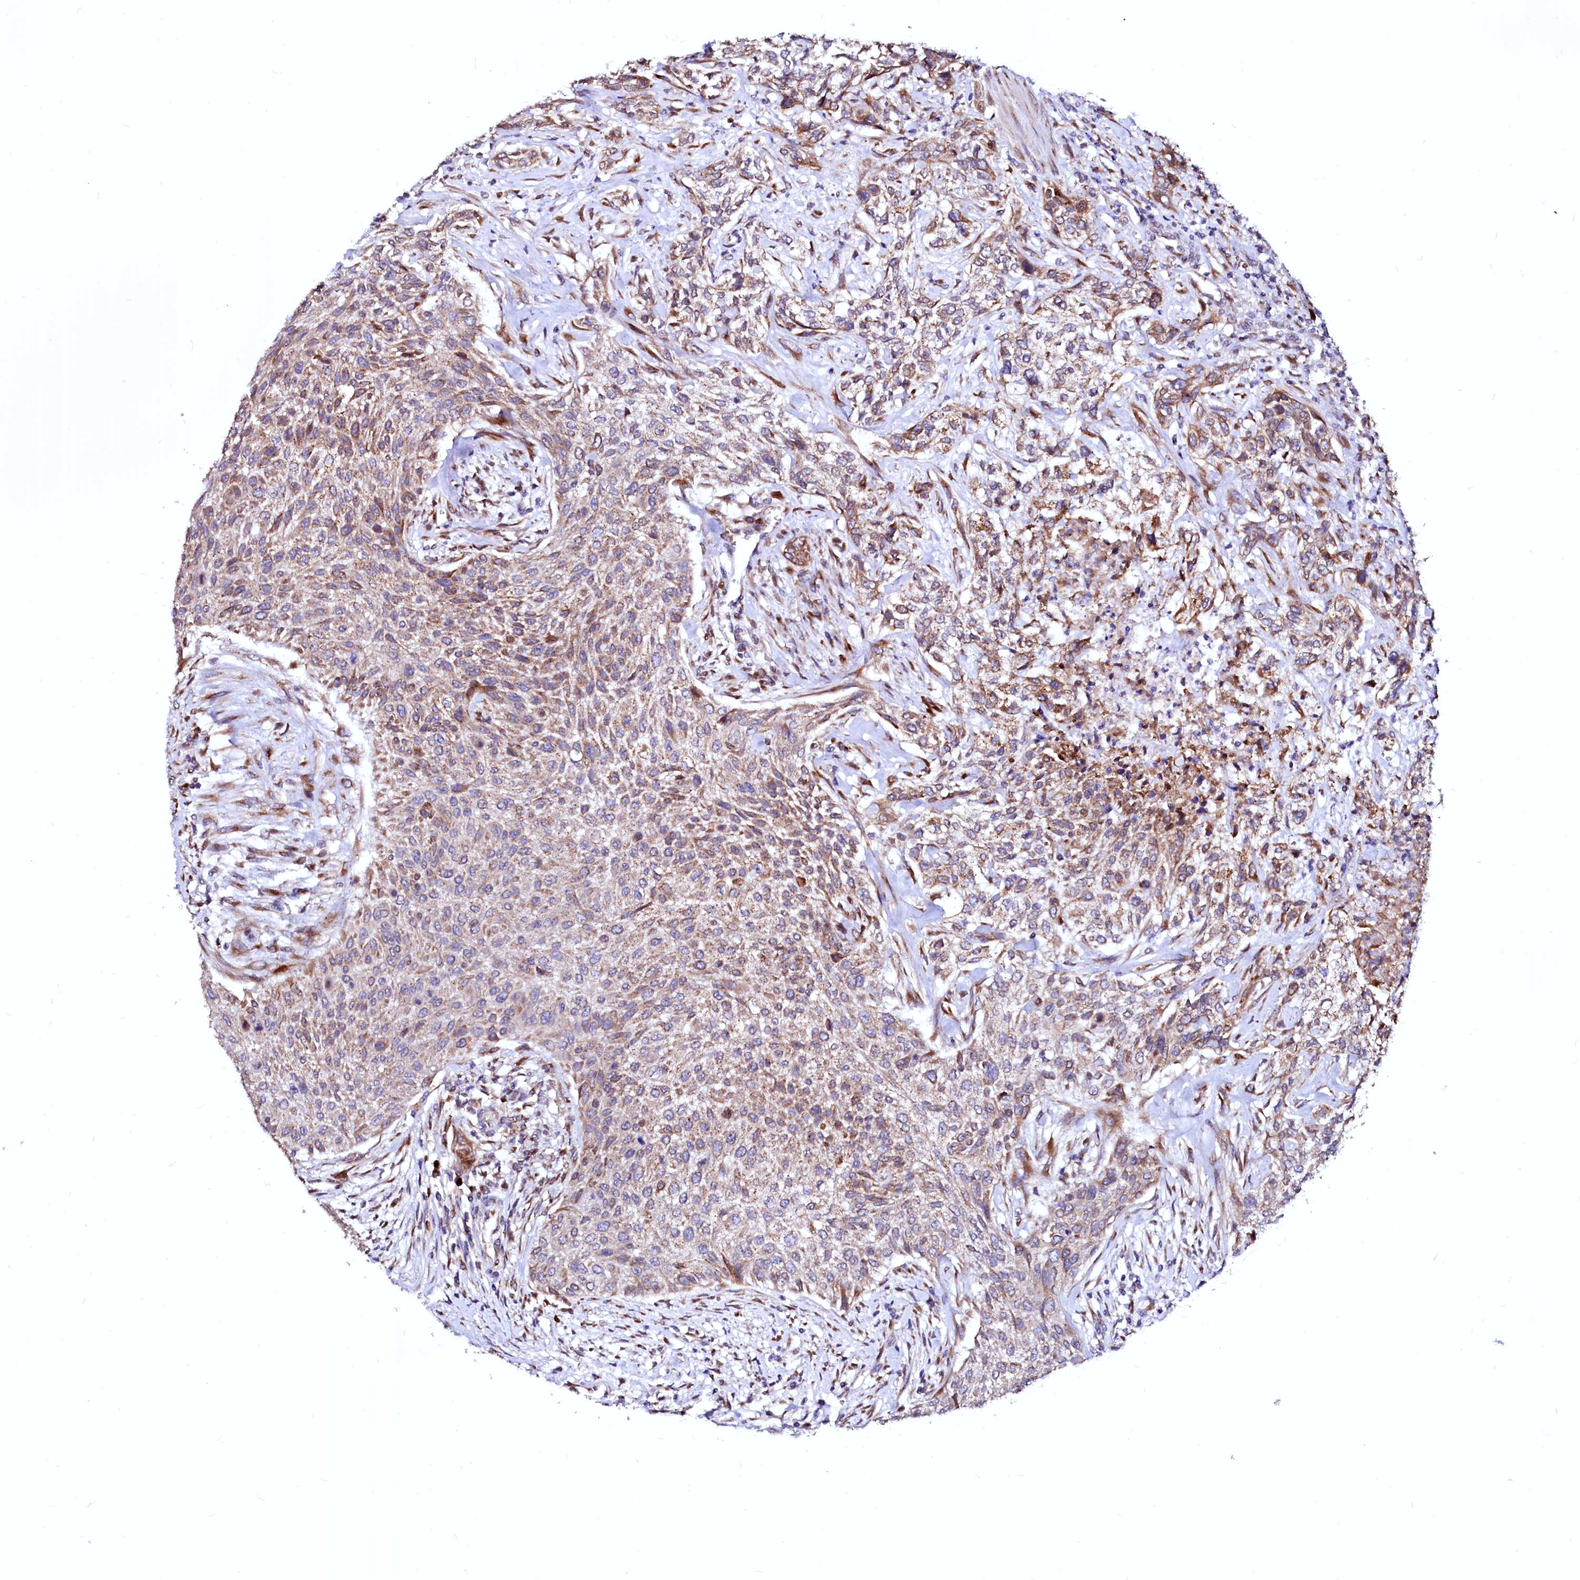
{"staining": {"intensity": "moderate", "quantity": ">75%", "location": "cytoplasmic/membranous"}, "tissue": "urothelial cancer", "cell_type": "Tumor cells", "image_type": "cancer", "snomed": [{"axis": "morphology", "description": "Normal tissue, NOS"}, {"axis": "morphology", "description": "Urothelial carcinoma, NOS"}, {"axis": "topography", "description": "Urinary bladder"}, {"axis": "topography", "description": "Peripheral nerve tissue"}], "caption": "A micrograph showing moderate cytoplasmic/membranous positivity in approximately >75% of tumor cells in transitional cell carcinoma, as visualized by brown immunohistochemical staining.", "gene": "LMAN1", "patient": {"sex": "male", "age": 35}}